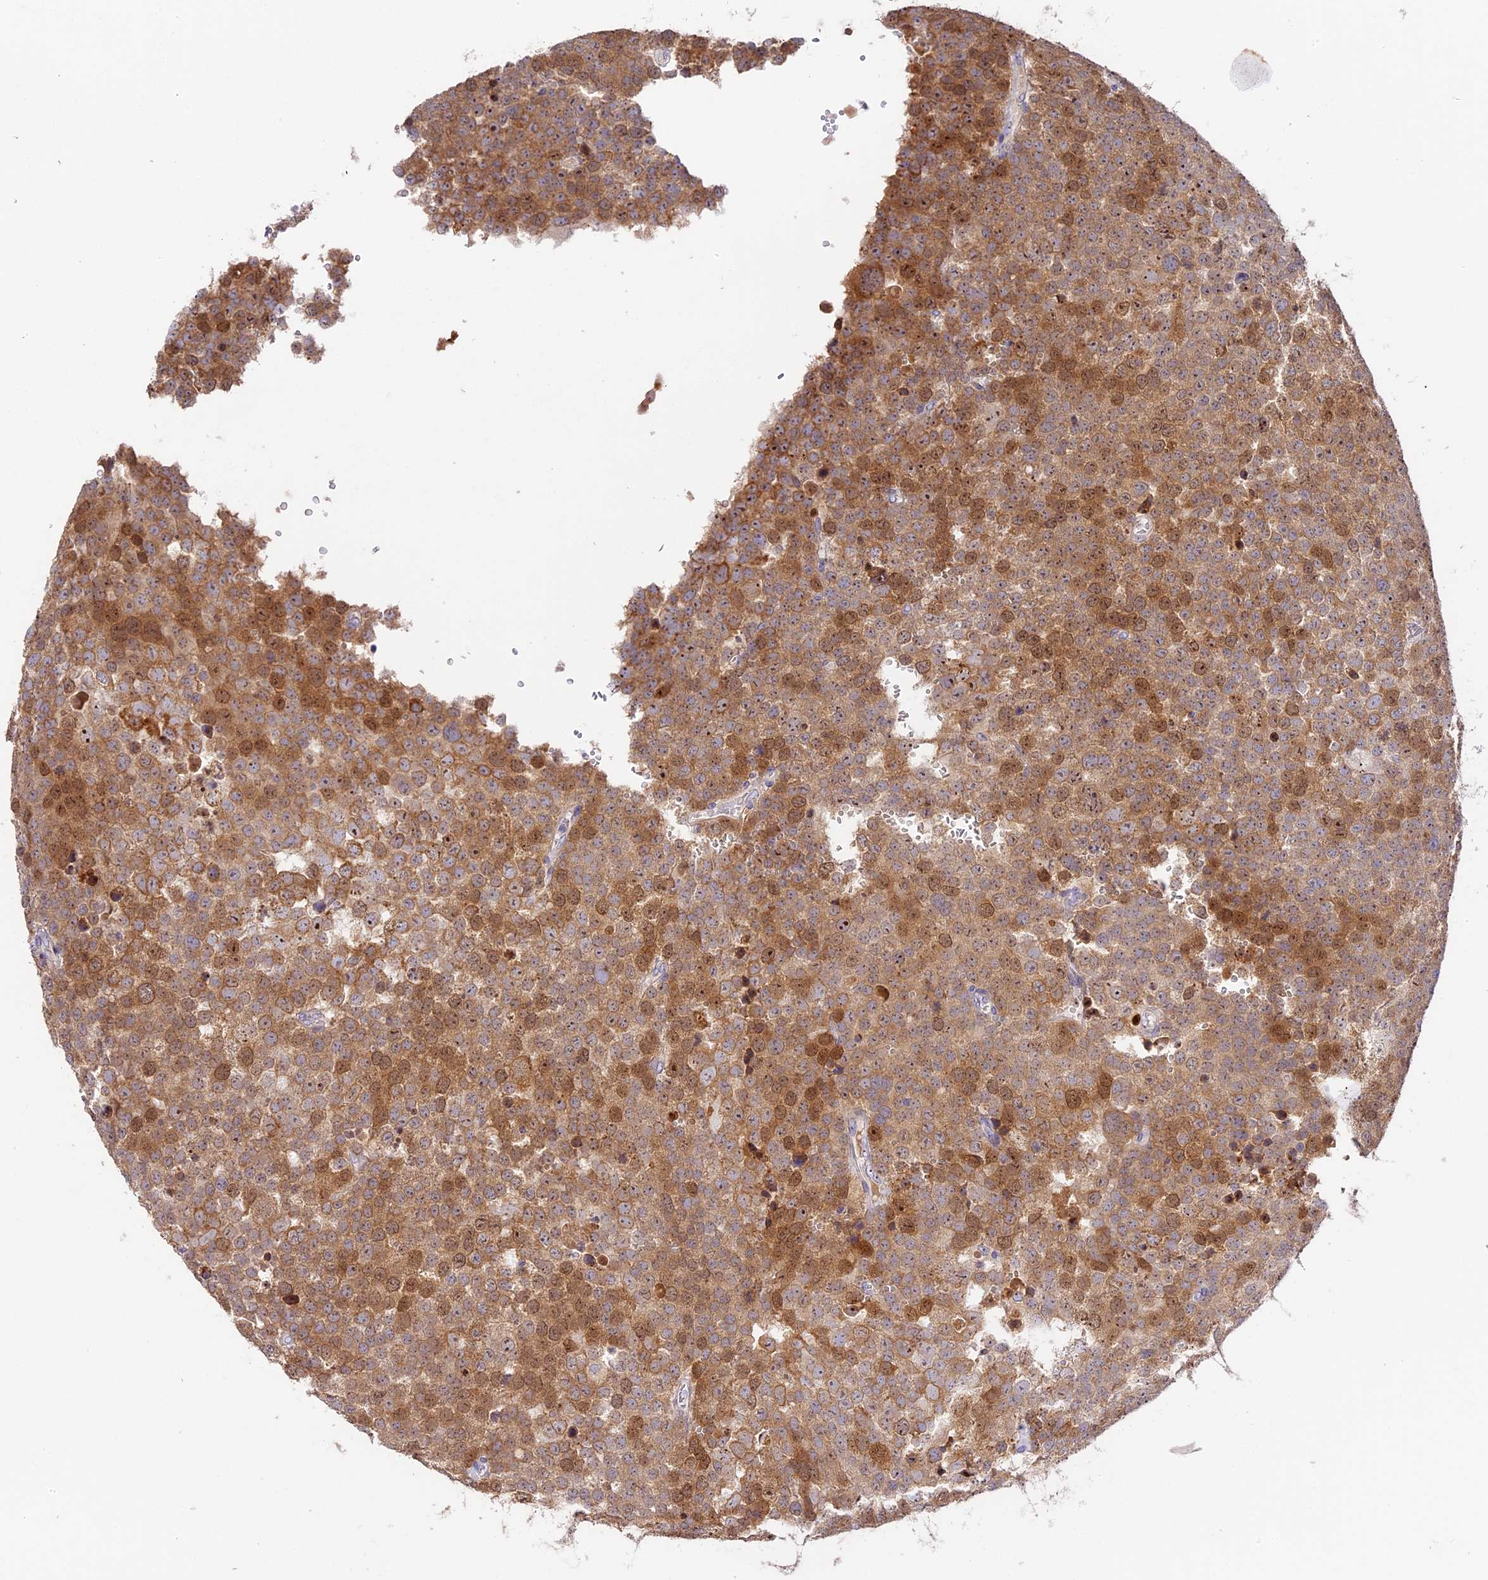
{"staining": {"intensity": "moderate", "quantity": ">75%", "location": "cytoplasmic/membranous,nuclear"}, "tissue": "testis cancer", "cell_type": "Tumor cells", "image_type": "cancer", "snomed": [{"axis": "morphology", "description": "Seminoma, NOS"}, {"axis": "topography", "description": "Testis"}], "caption": "Testis cancer (seminoma) stained for a protein (brown) reveals moderate cytoplasmic/membranous and nuclear positive staining in approximately >75% of tumor cells.", "gene": "RAD51", "patient": {"sex": "male", "age": 71}}